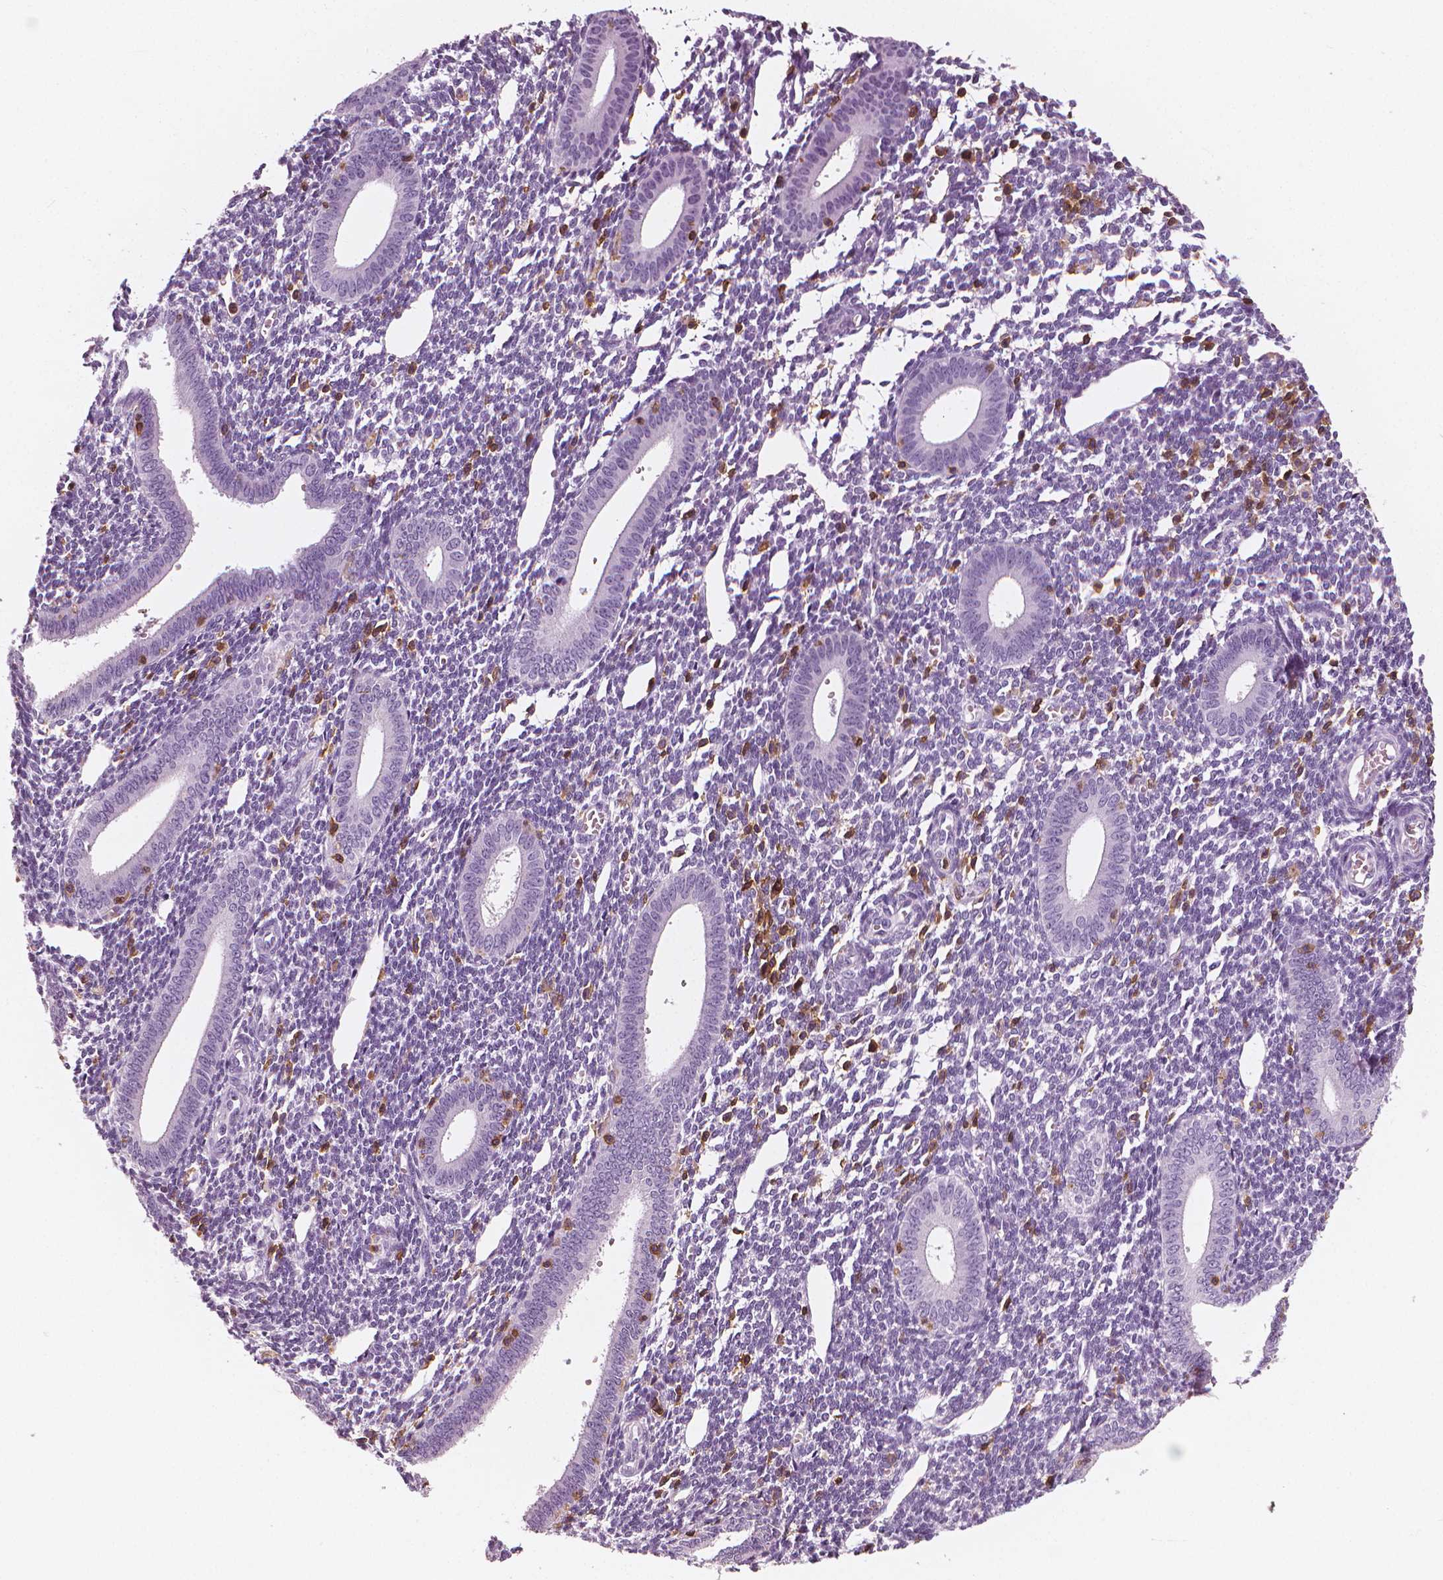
{"staining": {"intensity": "negative", "quantity": "none", "location": "none"}, "tissue": "endometrium", "cell_type": "Cells in endometrial stroma", "image_type": "normal", "snomed": [{"axis": "morphology", "description": "Normal tissue, NOS"}, {"axis": "topography", "description": "Endometrium"}], "caption": "The photomicrograph shows no staining of cells in endometrial stroma in normal endometrium.", "gene": "PTPRC", "patient": {"sex": "female", "age": 25}}